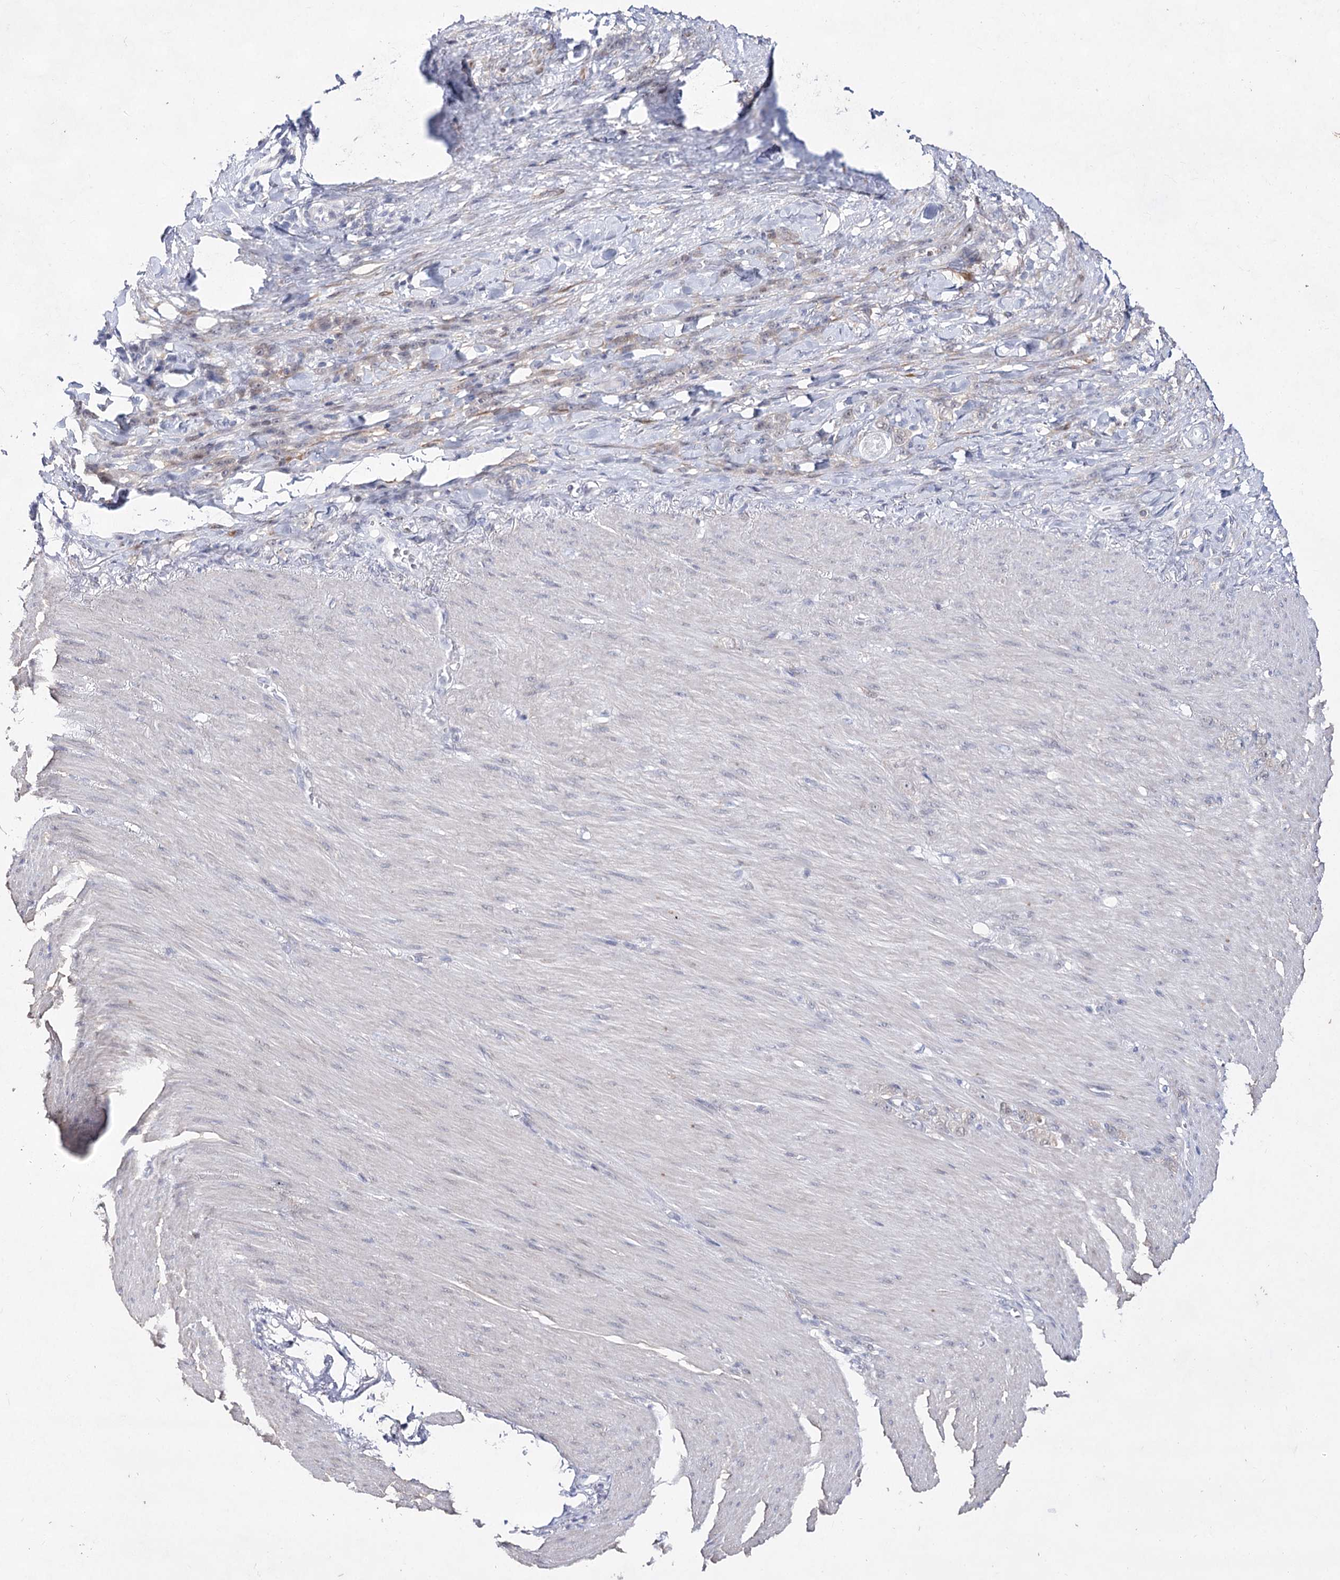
{"staining": {"intensity": "weak", "quantity": "<25%", "location": "cytoplasmic/membranous"}, "tissue": "stomach cancer", "cell_type": "Tumor cells", "image_type": "cancer", "snomed": [{"axis": "morphology", "description": "Normal tissue, NOS"}, {"axis": "morphology", "description": "Adenocarcinoma, NOS"}, {"axis": "topography", "description": "Stomach"}], "caption": "The IHC photomicrograph has no significant positivity in tumor cells of stomach cancer (adenocarcinoma) tissue.", "gene": "UGDH", "patient": {"sex": "male", "age": 82}}